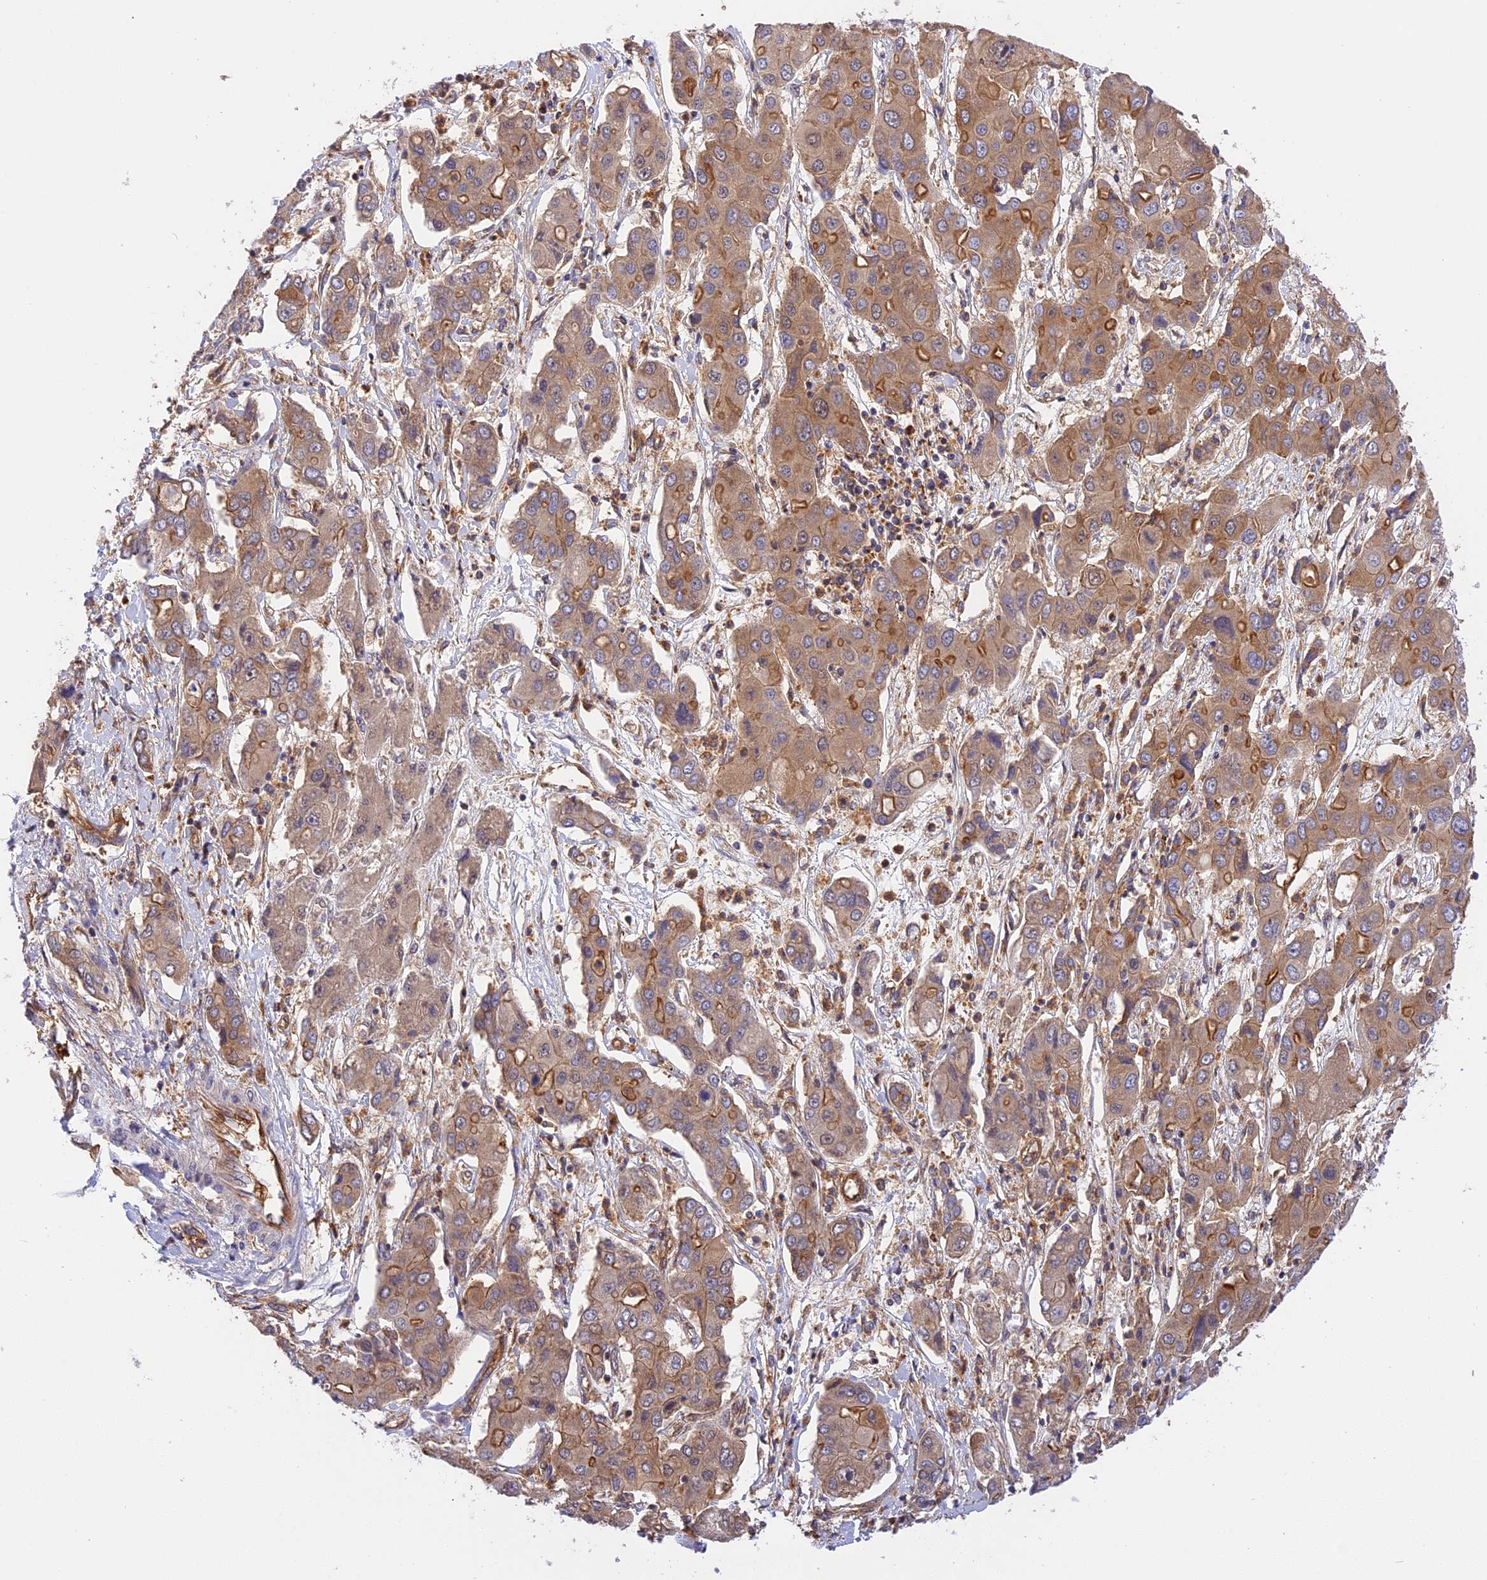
{"staining": {"intensity": "moderate", "quantity": "25%-75%", "location": "cytoplasmic/membranous,nuclear"}, "tissue": "liver cancer", "cell_type": "Tumor cells", "image_type": "cancer", "snomed": [{"axis": "morphology", "description": "Cholangiocarcinoma"}, {"axis": "topography", "description": "Liver"}], "caption": "Human liver cholangiocarcinoma stained with a brown dye exhibits moderate cytoplasmic/membranous and nuclear positive expression in approximately 25%-75% of tumor cells.", "gene": "C5orf22", "patient": {"sex": "male", "age": 67}}